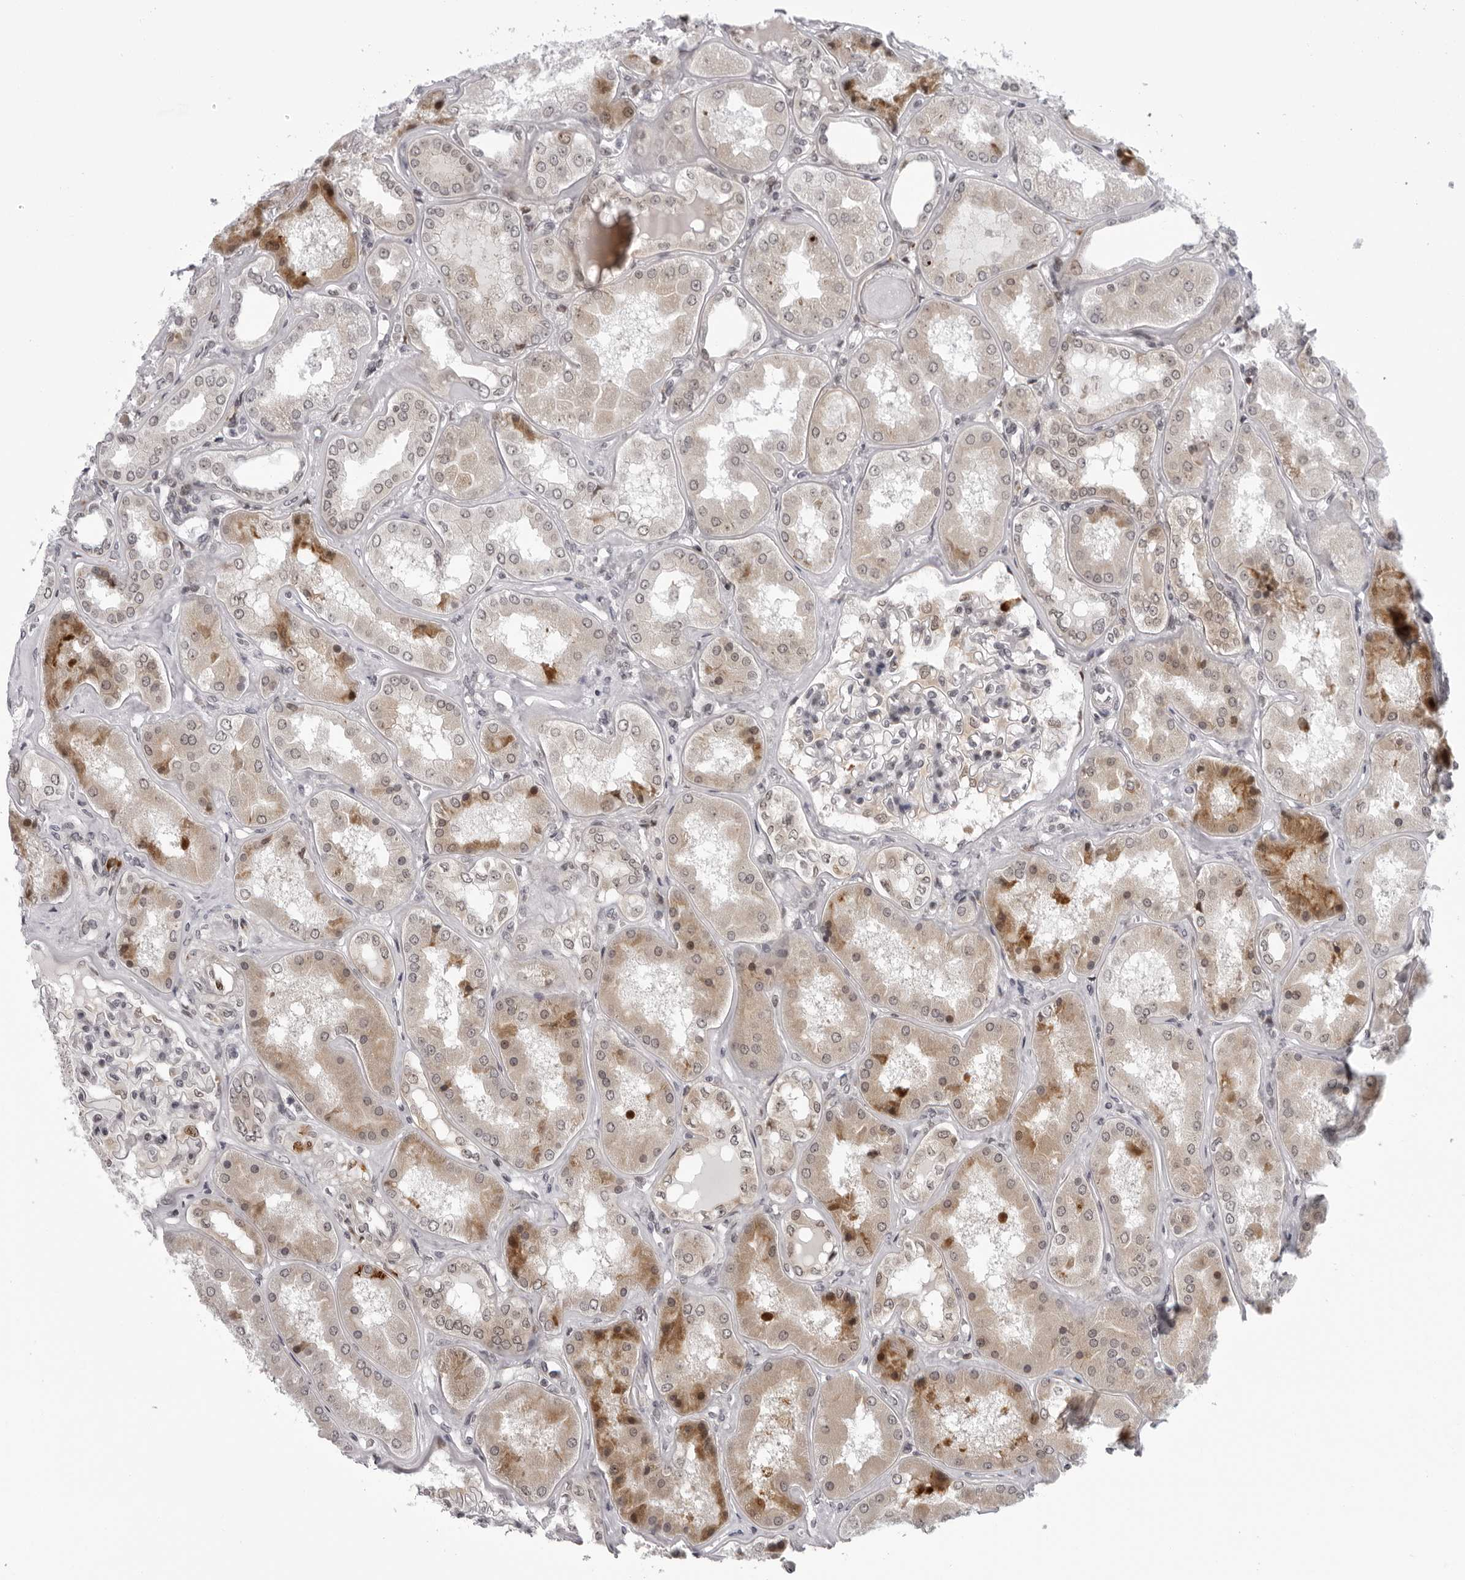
{"staining": {"intensity": "moderate", "quantity": "<25%", "location": "nuclear"}, "tissue": "kidney", "cell_type": "Cells in glomeruli", "image_type": "normal", "snomed": [{"axis": "morphology", "description": "Normal tissue, NOS"}, {"axis": "topography", "description": "Kidney"}], "caption": "Kidney stained with DAB (3,3'-diaminobenzidine) immunohistochemistry (IHC) reveals low levels of moderate nuclear expression in about <25% of cells in glomeruli.", "gene": "GCSAML", "patient": {"sex": "female", "age": 56}}